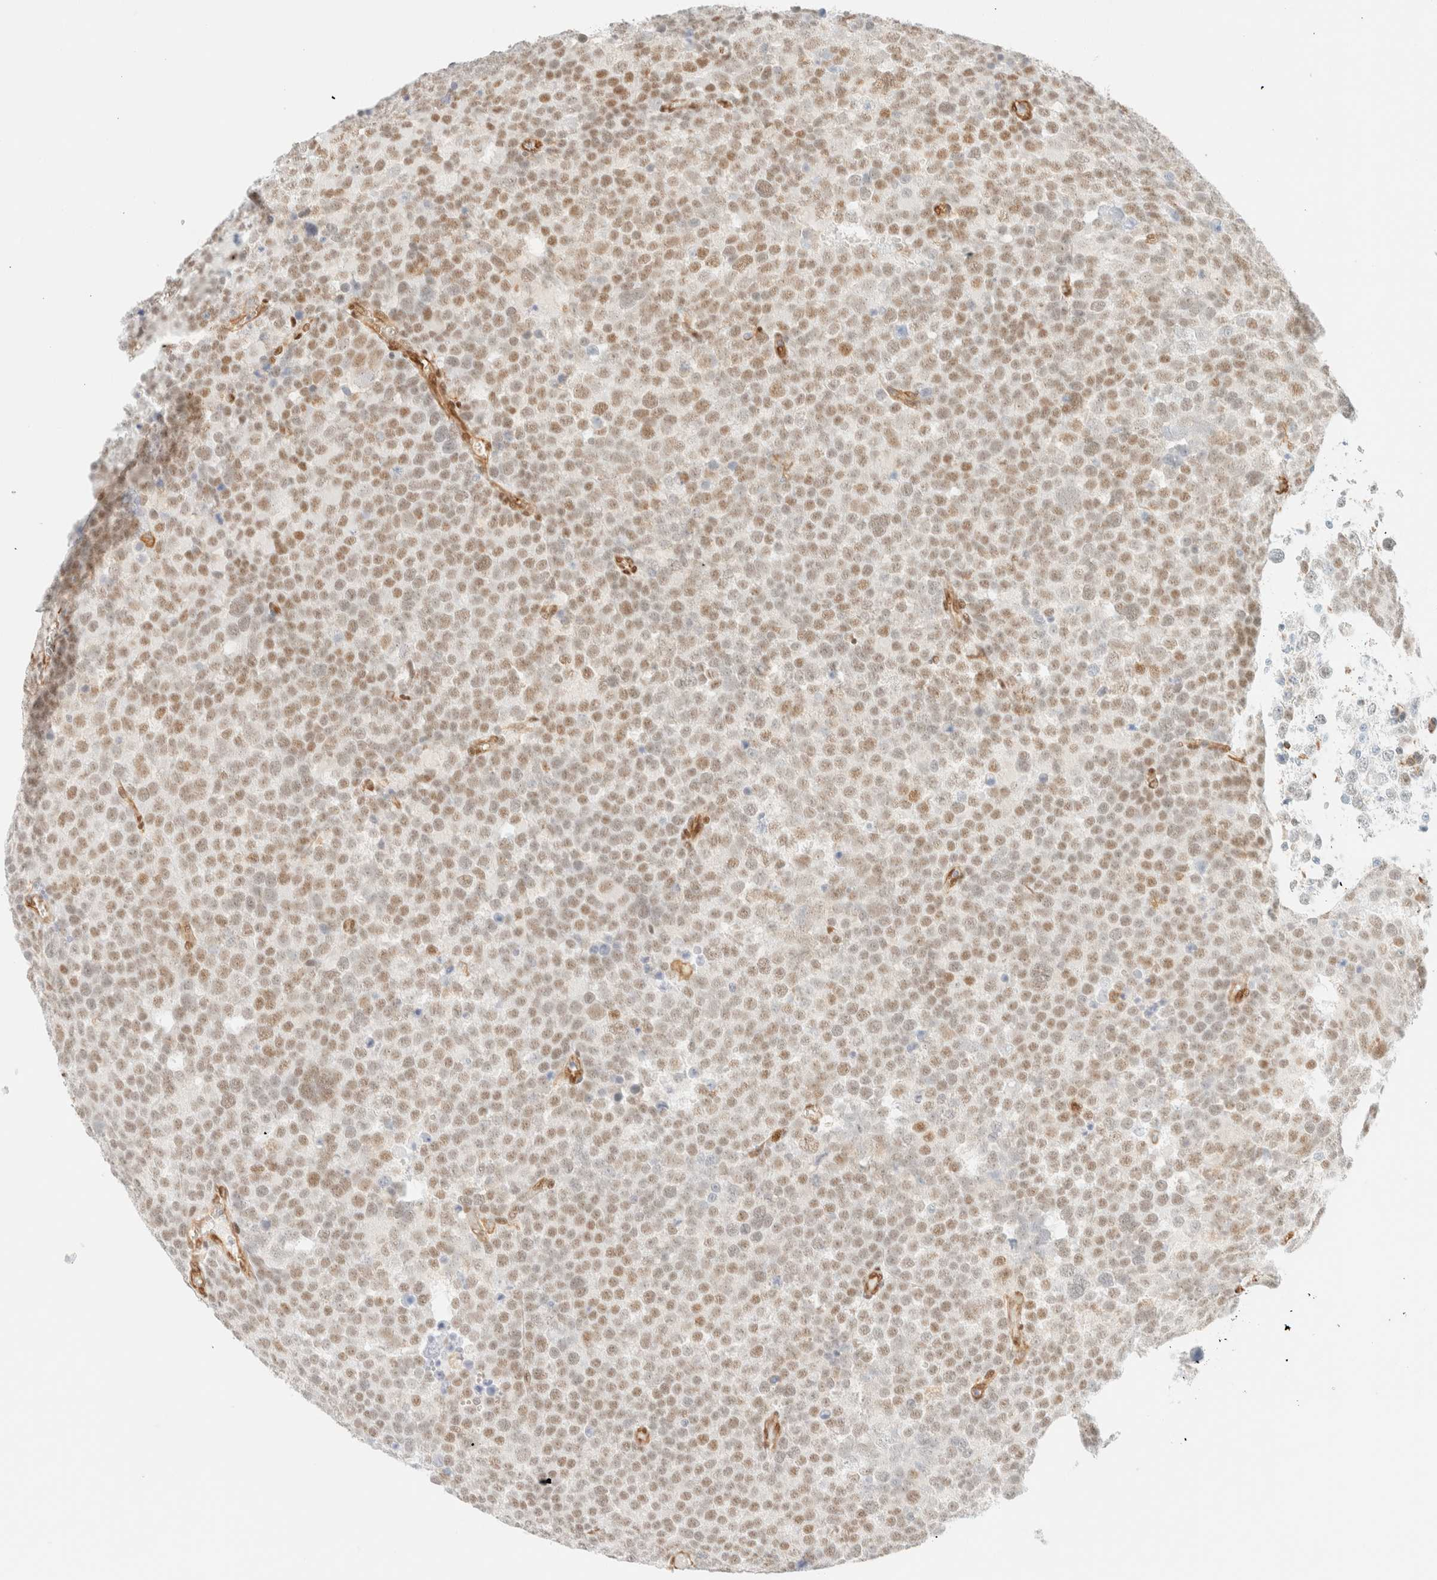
{"staining": {"intensity": "weak", "quantity": ">75%", "location": "nuclear"}, "tissue": "testis cancer", "cell_type": "Tumor cells", "image_type": "cancer", "snomed": [{"axis": "morphology", "description": "Seminoma, NOS"}, {"axis": "topography", "description": "Testis"}], "caption": "A brown stain highlights weak nuclear positivity of a protein in human testis seminoma tumor cells.", "gene": "ZSCAN18", "patient": {"sex": "male", "age": 71}}